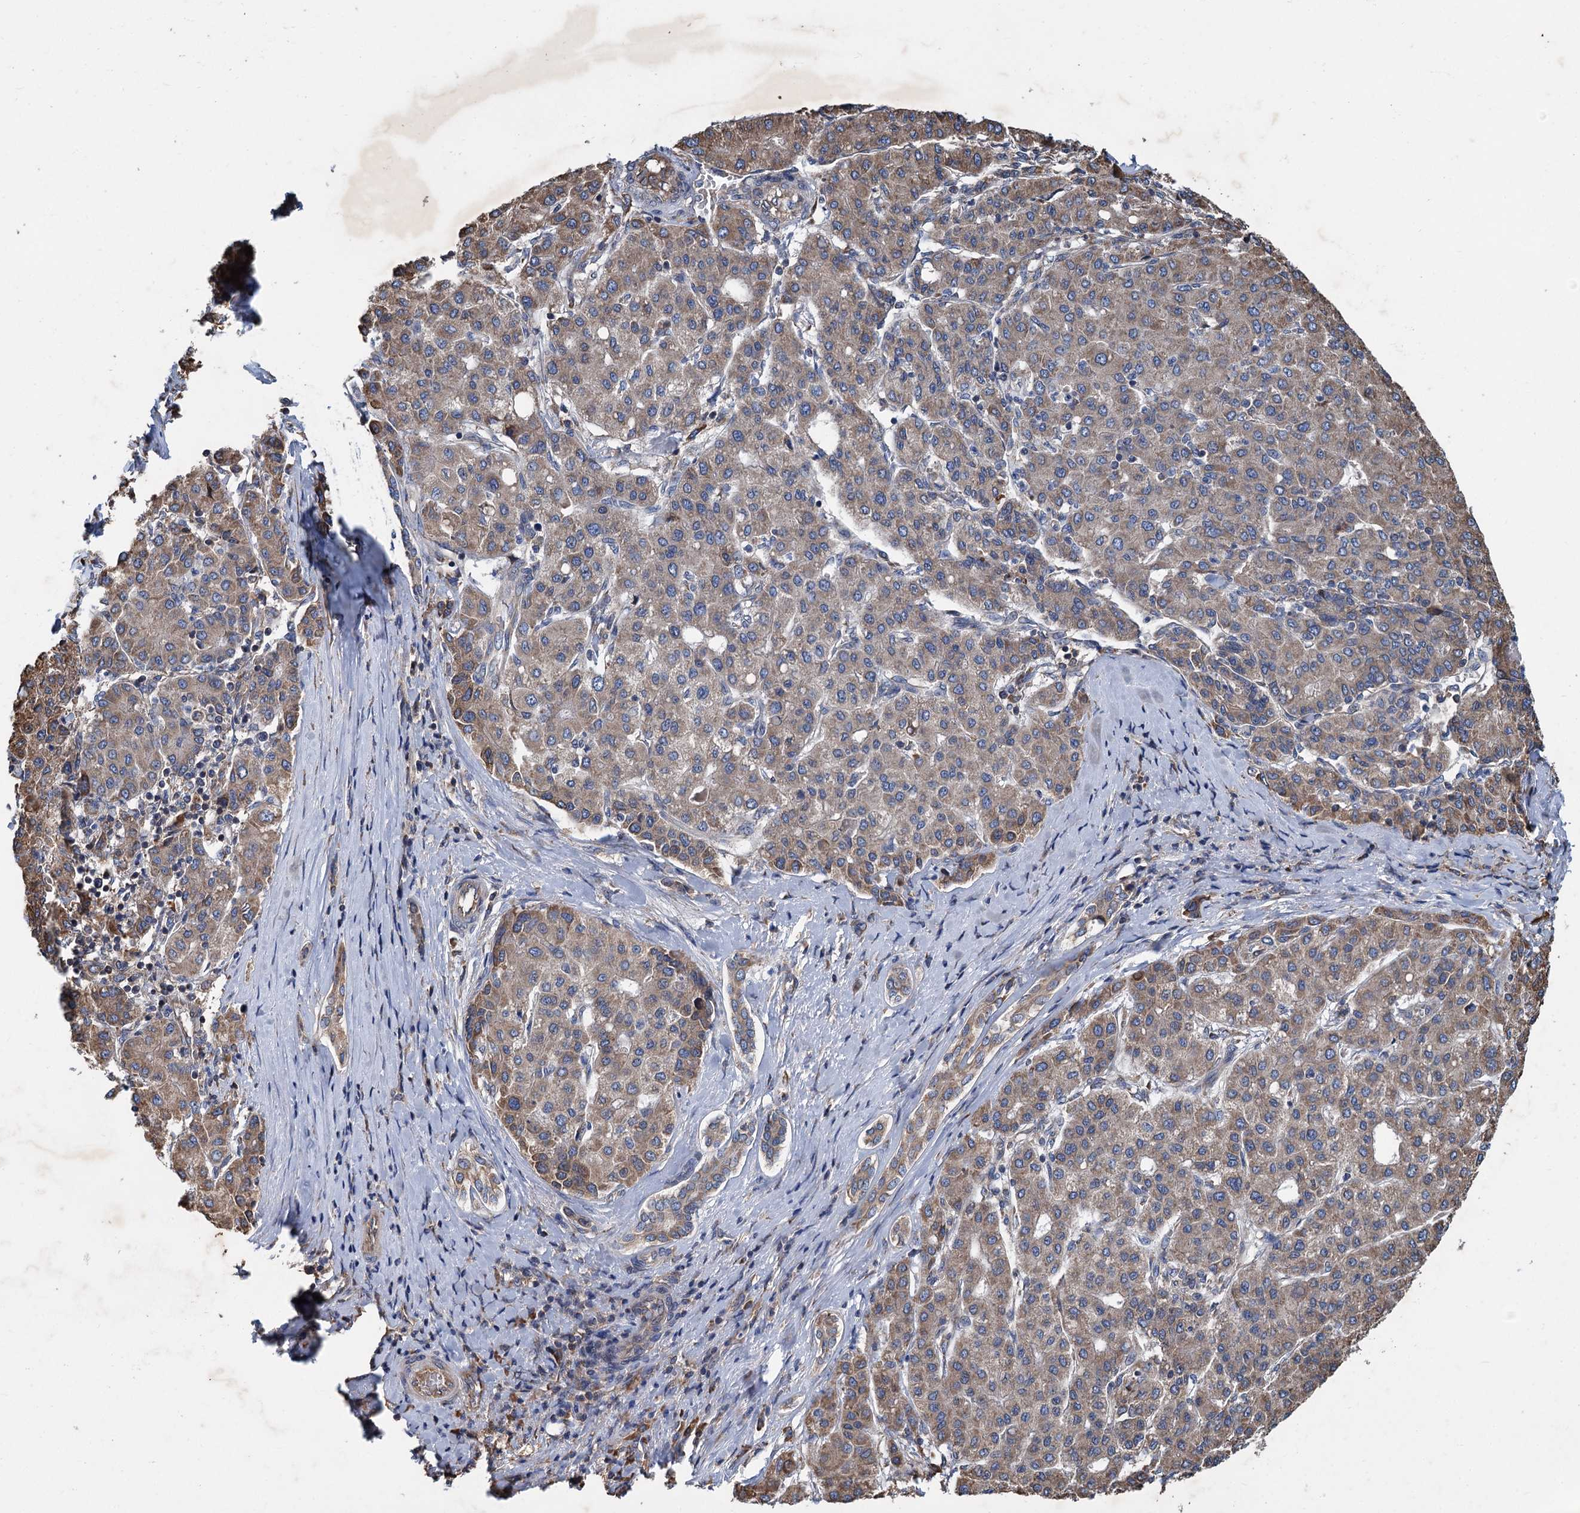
{"staining": {"intensity": "moderate", "quantity": "25%-75%", "location": "cytoplasmic/membranous"}, "tissue": "liver cancer", "cell_type": "Tumor cells", "image_type": "cancer", "snomed": [{"axis": "morphology", "description": "Carcinoma, Hepatocellular, NOS"}, {"axis": "topography", "description": "Liver"}], "caption": "Moderate cytoplasmic/membranous positivity is identified in about 25%-75% of tumor cells in hepatocellular carcinoma (liver). (IHC, brightfield microscopy, high magnification).", "gene": "LINS1", "patient": {"sex": "male", "age": 65}}